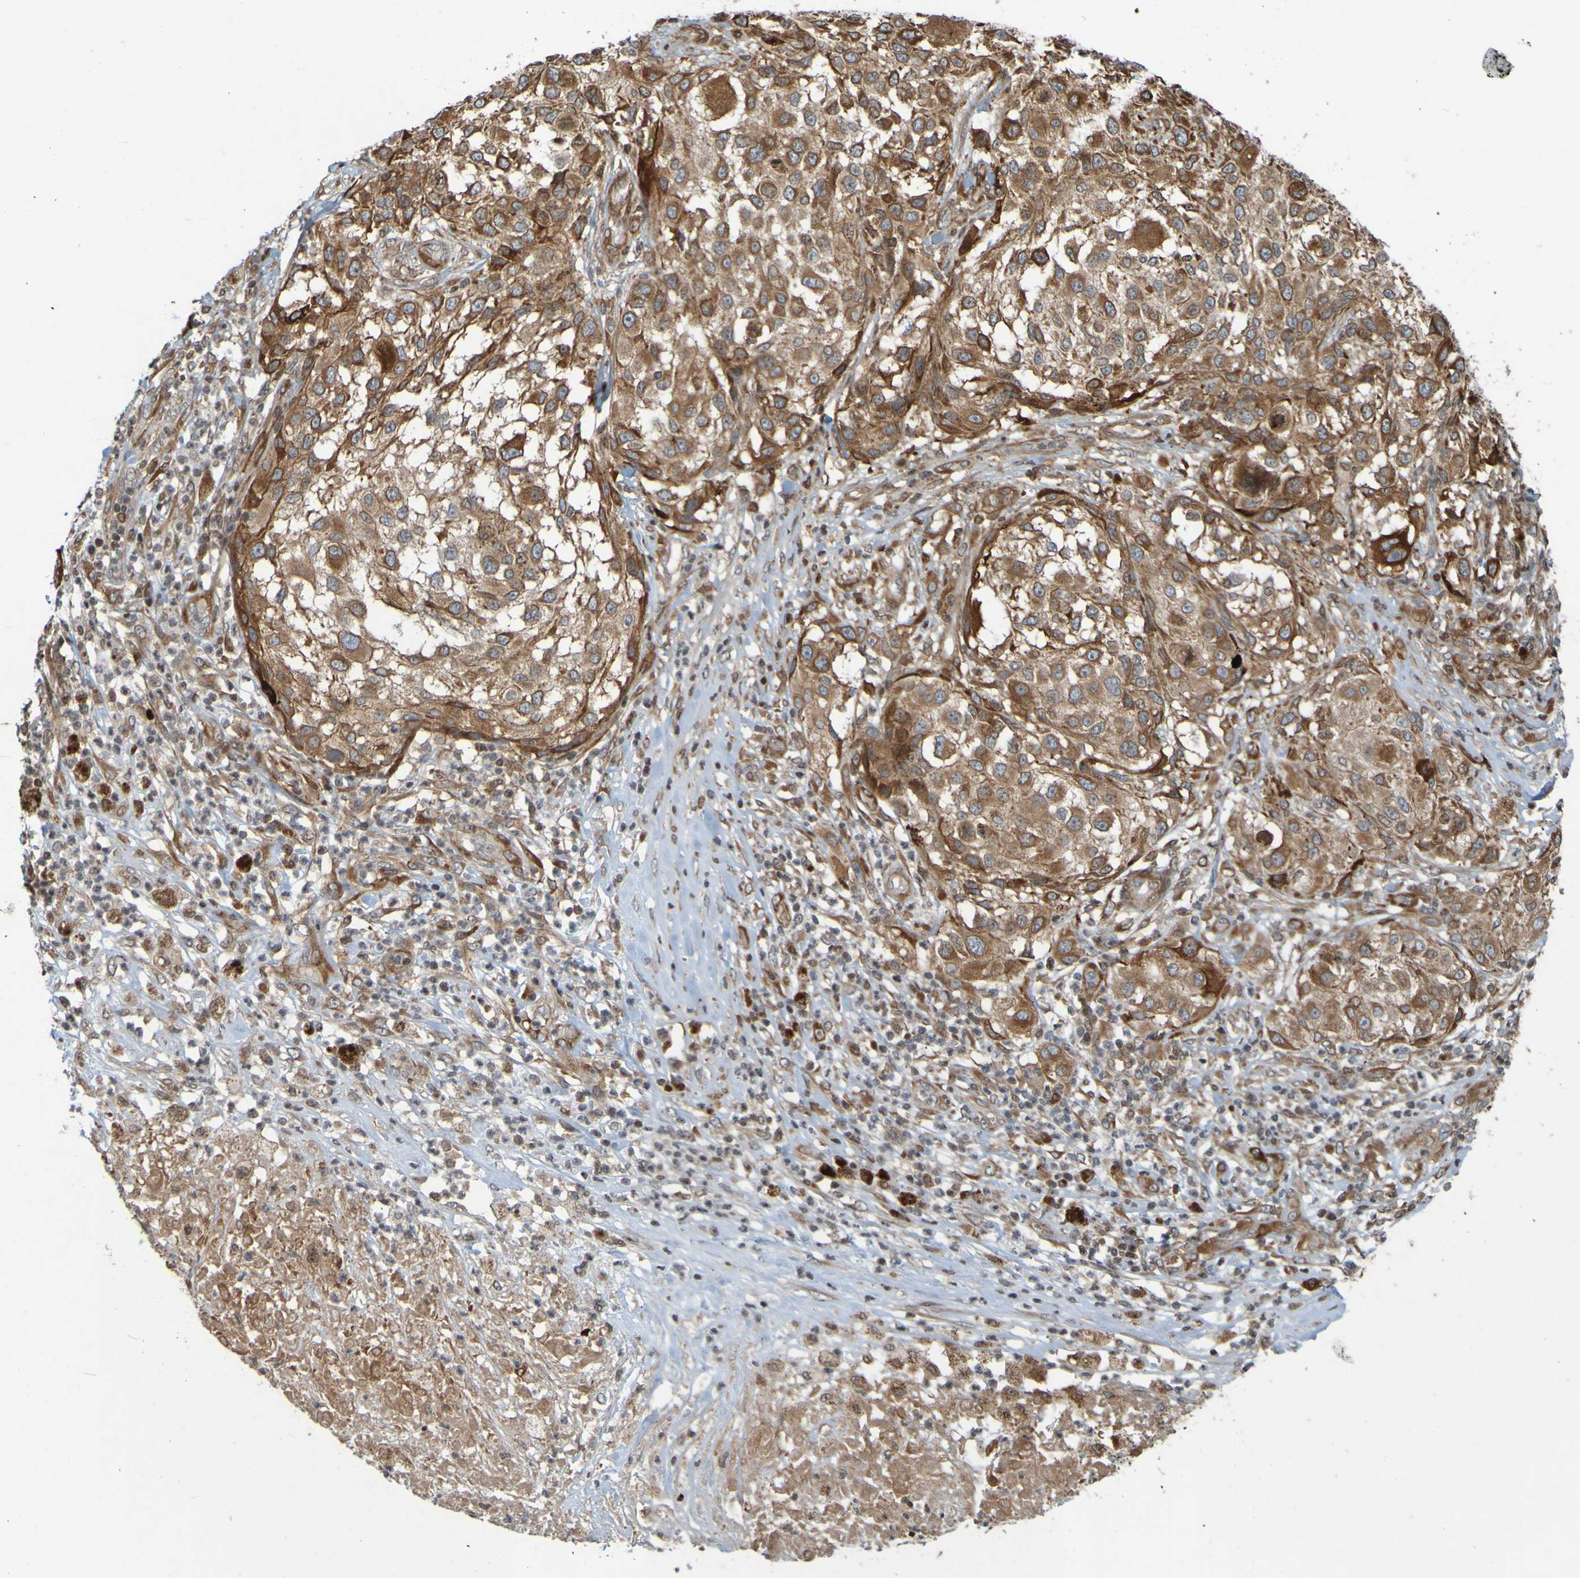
{"staining": {"intensity": "moderate", "quantity": ">75%", "location": "cytoplasmic/membranous"}, "tissue": "melanoma", "cell_type": "Tumor cells", "image_type": "cancer", "snomed": [{"axis": "morphology", "description": "Necrosis, NOS"}, {"axis": "morphology", "description": "Malignant melanoma, NOS"}, {"axis": "topography", "description": "Skin"}], "caption": "This is an image of IHC staining of malignant melanoma, which shows moderate expression in the cytoplasmic/membranous of tumor cells.", "gene": "GUCY1A1", "patient": {"sex": "female", "age": 87}}